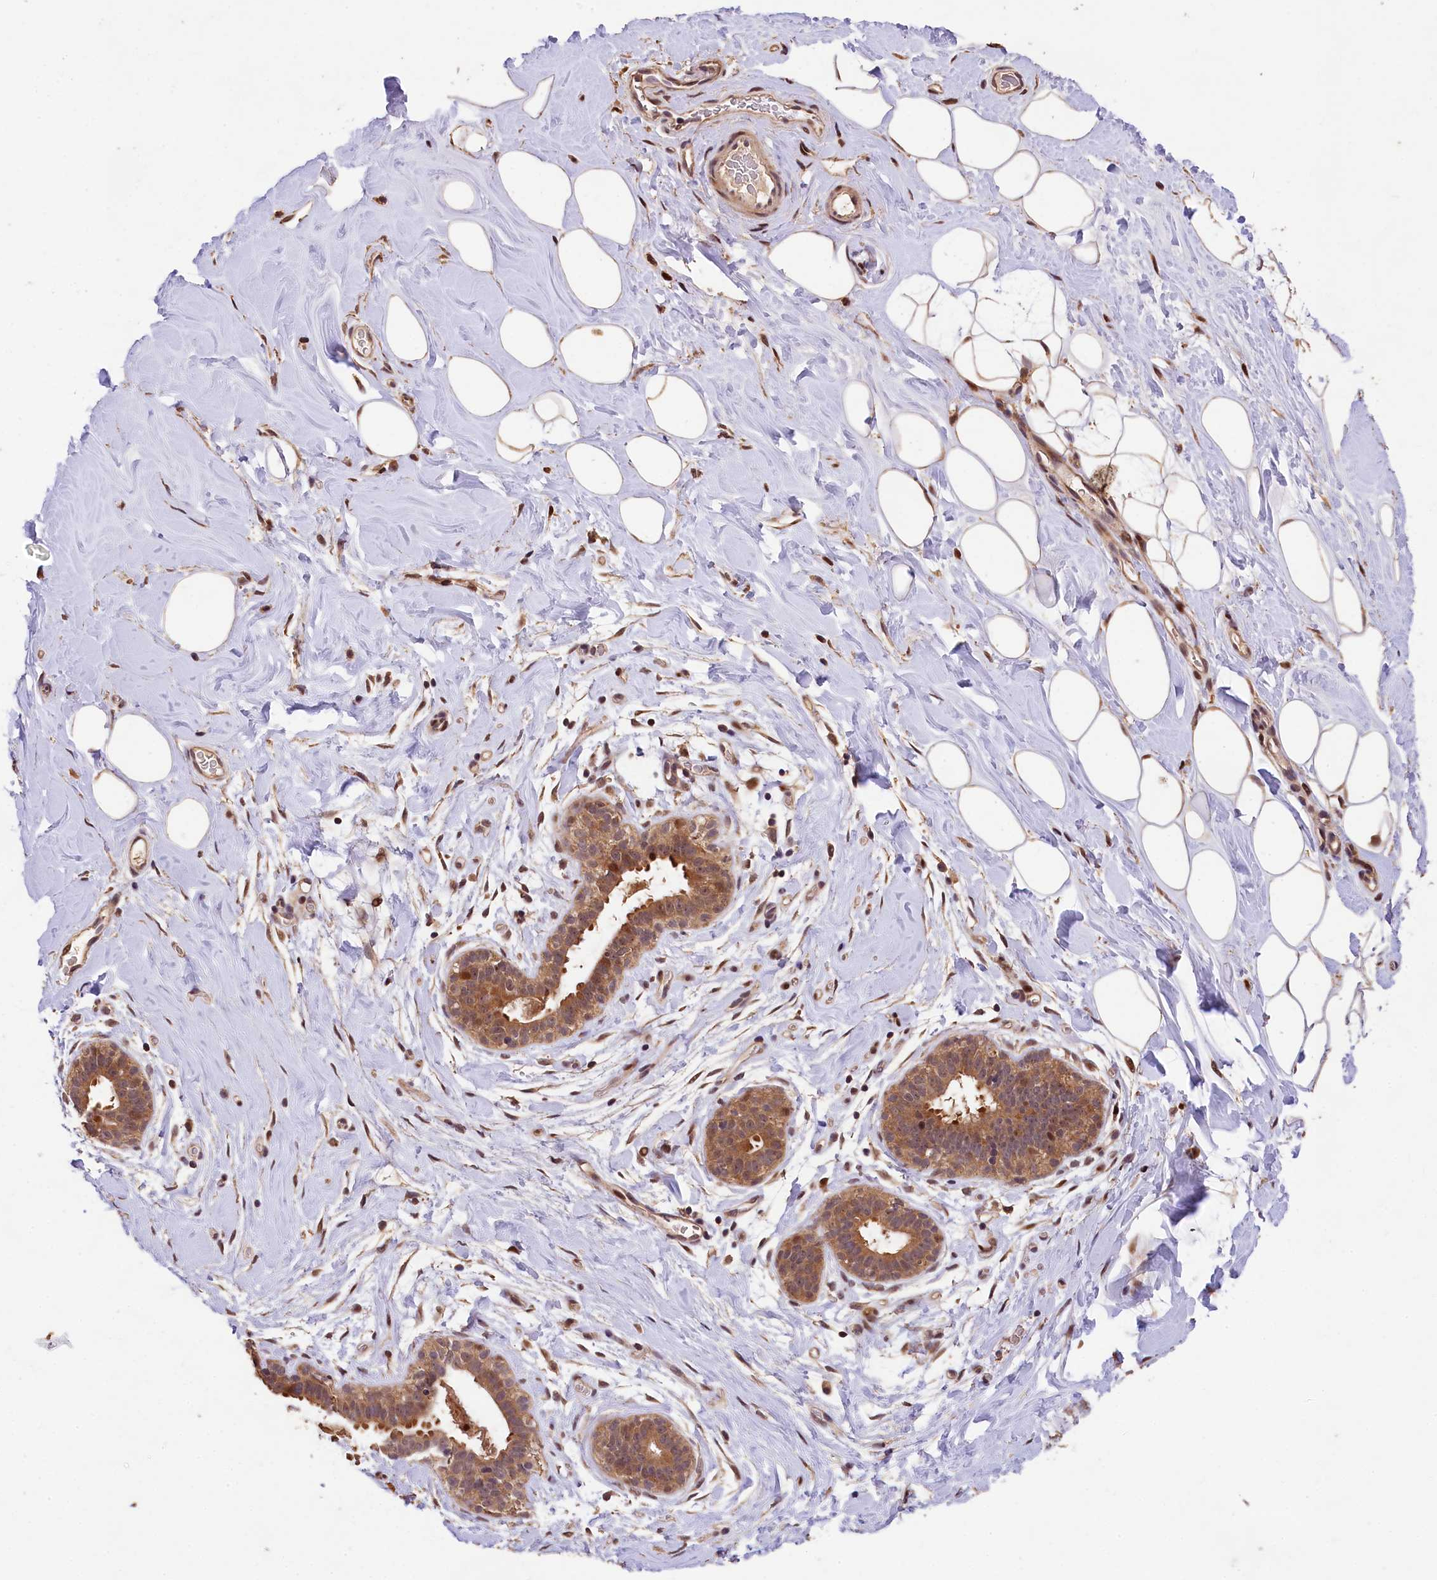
{"staining": {"intensity": "moderate", "quantity": ">75%", "location": "nuclear"}, "tissue": "adipose tissue", "cell_type": "Adipocytes", "image_type": "normal", "snomed": [{"axis": "morphology", "description": "Normal tissue, NOS"}, {"axis": "topography", "description": "Breast"}], "caption": "Adipocytes display medium levels of moderate nuclear positivity in about >75% of cells in benign adipose tissue.", "gene": "PHAF1", "patient": {"sex": "female", "age": 26}}